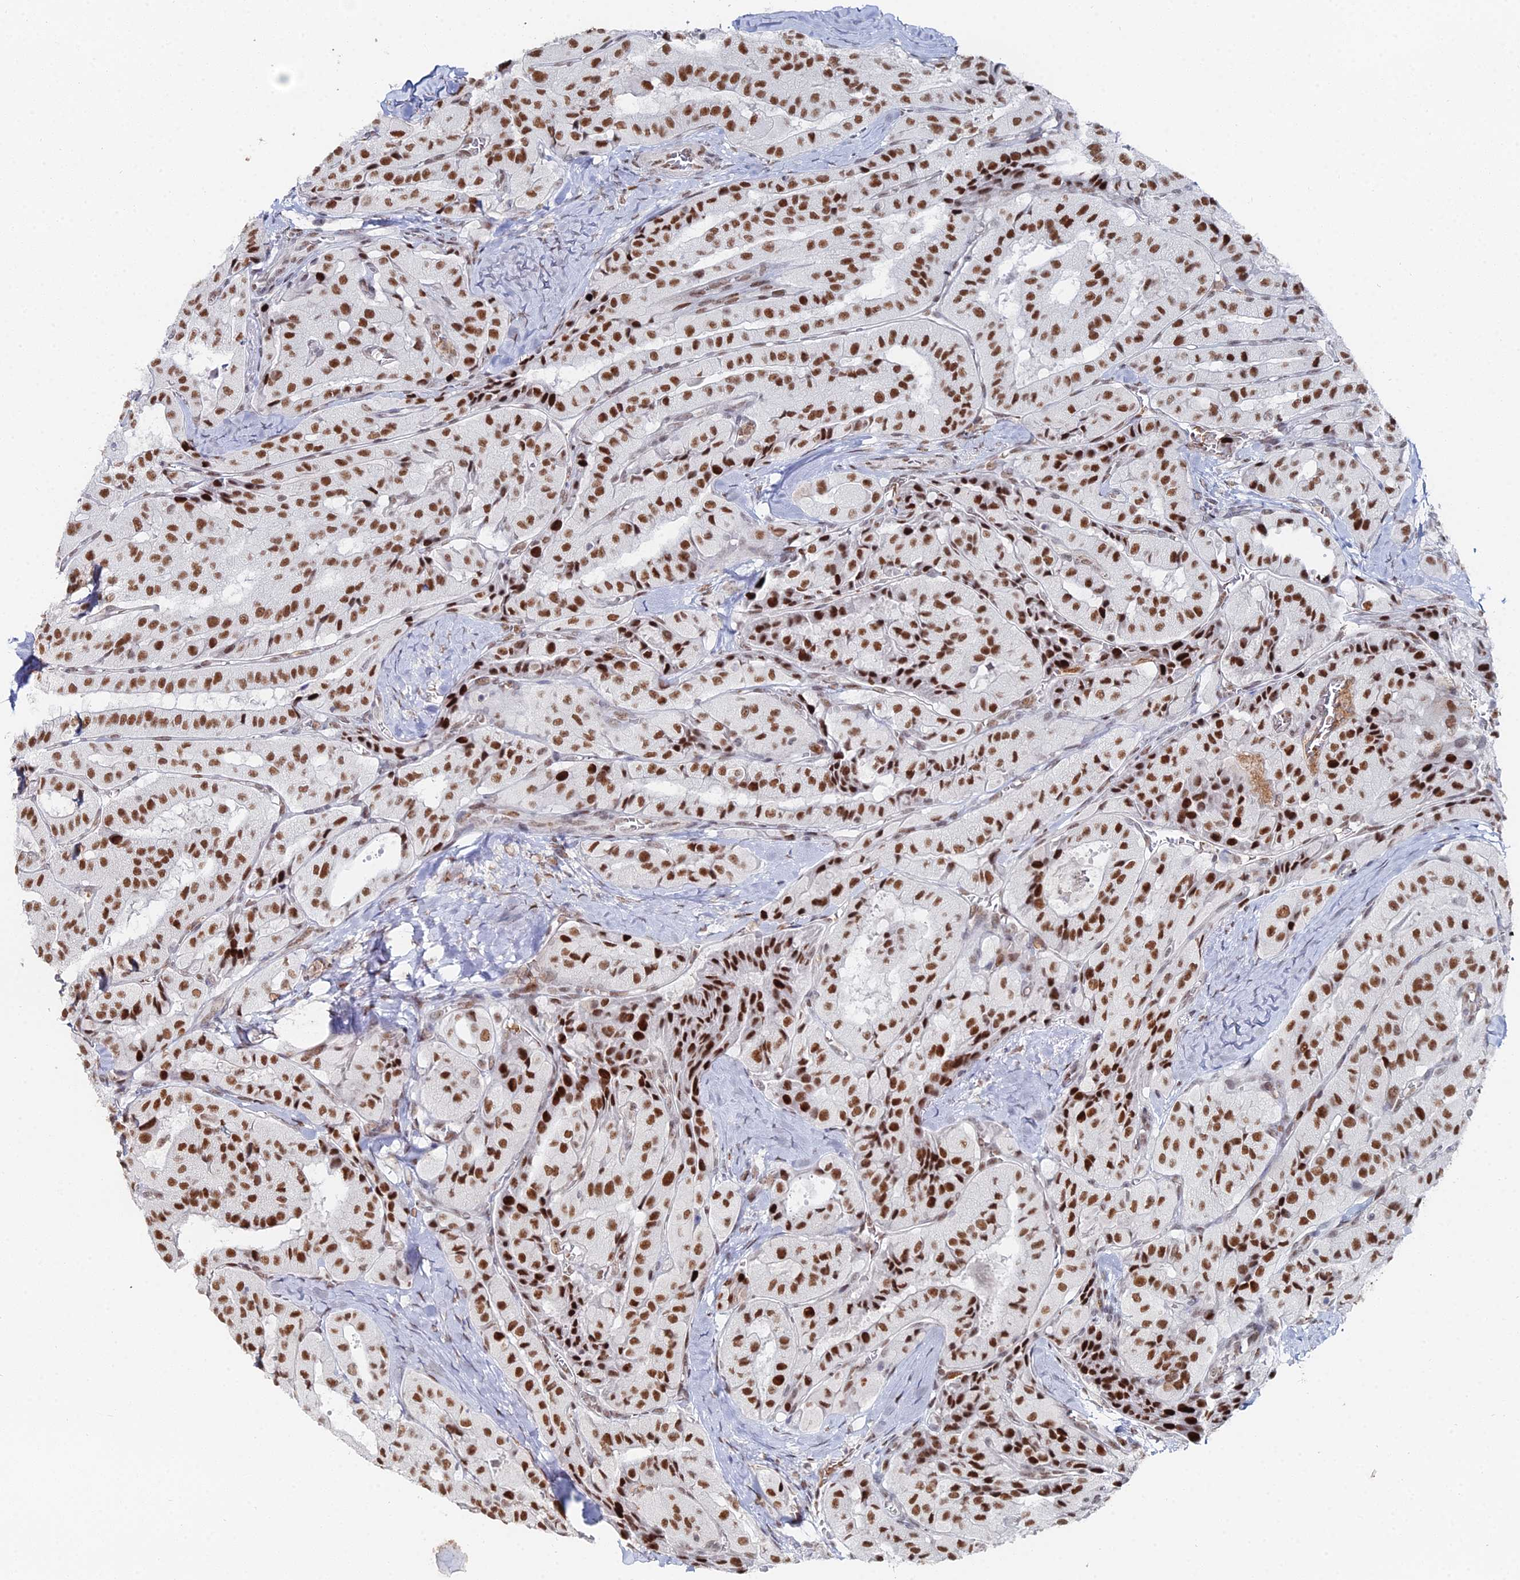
{"staining": {"intensity": "strong", "quantity": ">75%", "location": "nuclear"}, "tissue": "thyroid cancer", "cell_type": "Tumor cells", "image_type": "cancer", "snomed": [{"axis": "morphology", "description": "Normal tissue, NOS"}, {"axis": "morphology", "description": "Papillary adenocarcinoma, NOS"}, {"axis": "topography", "description": "Thyroid gland"}], "caption": "Strong nuclear positivity for a protein is appreciated in approximately >75% of tumor cells of papillary adenocarcinoma (thyroid) using IHC.", "gene": "GSC2", "patient": {"sex": "female", "age": 59}}